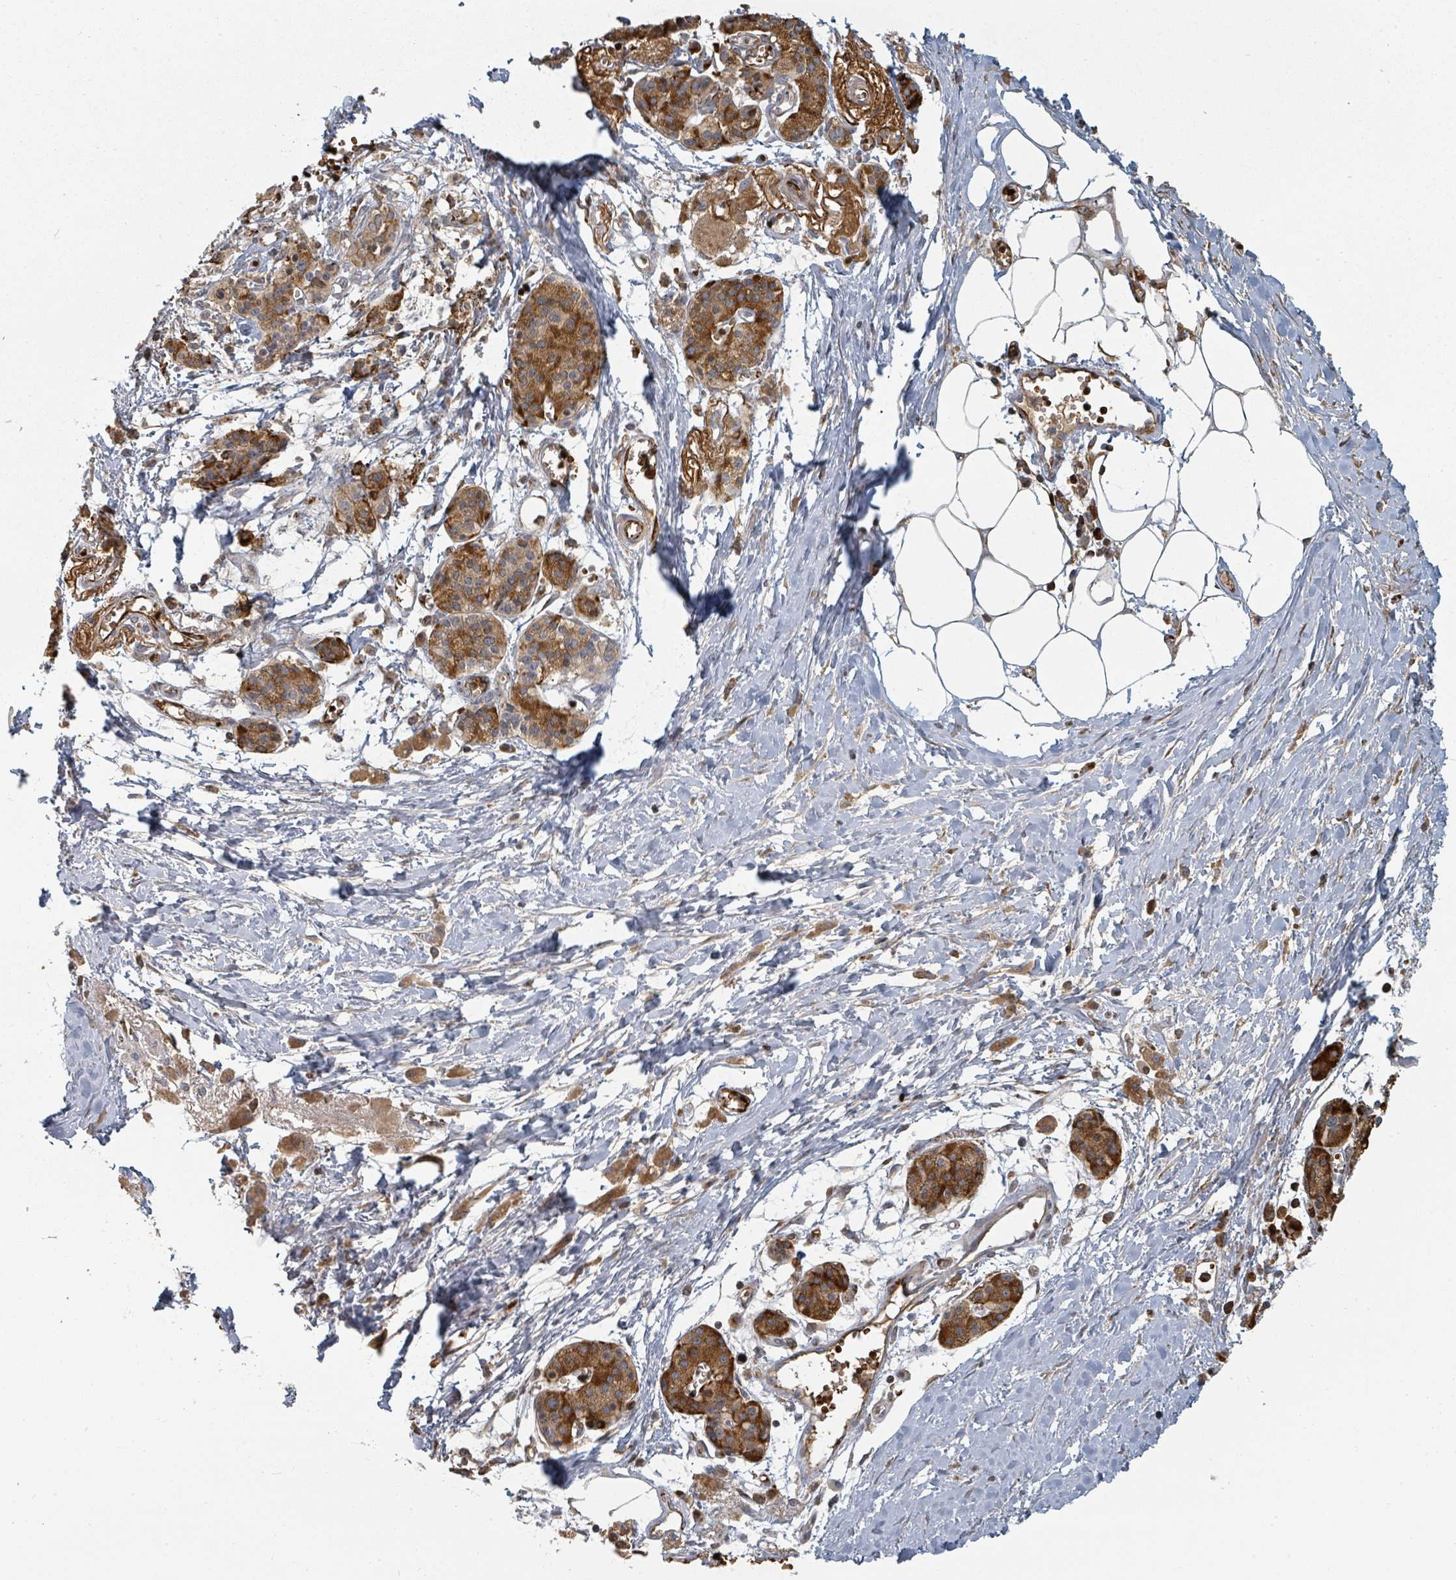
{"staining": {"intensity": "moderate", "quantity": ">75%", "location": "cytoplasmic/membranous"}, "tissue": "pancreatic cancer", "cell_type": "Tumor cells", "image_type": "cancer", "snomed": [{"axis": "morphology", "description": "Adenocarcinoma, NOS"}, {"axis": "topography", "description": "Pancreas"}], "caption": "A brown stain labels moderate cytoplasmic/membranous expression of a protein in pancreatic adenocarcinoma tumor cells.", "gene": "TRPC4AP", "patient": {"sex": "male", "age": 71}}